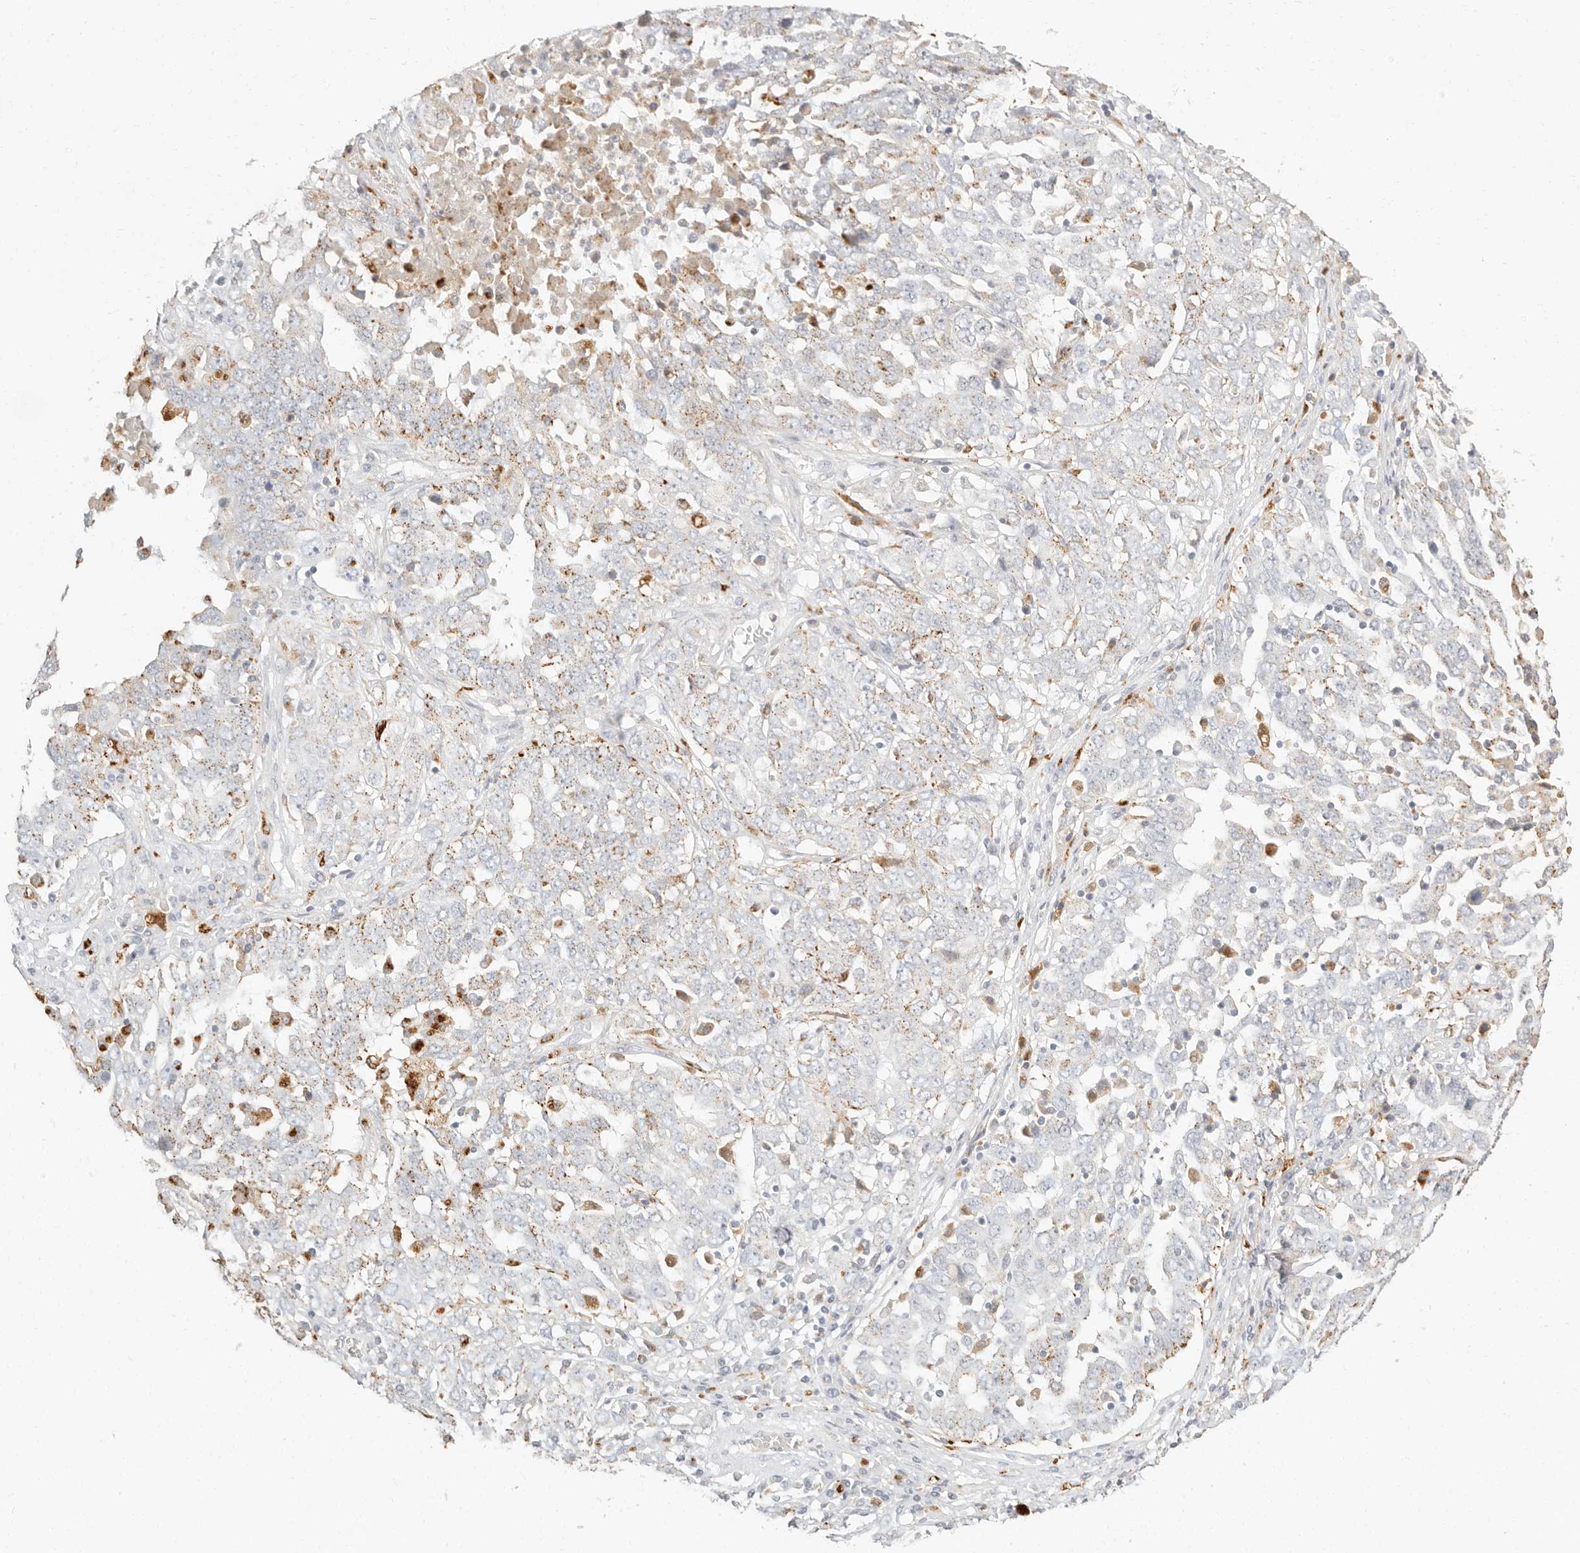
{"staining": {"intensity": "weak", "quantity": "<25%", "location": "cytoplasmic/membranous"}, "tissue": "ovarian cancer", "cell_type": "Tumor cells", "image_type": "cancer", "snomed": [{"axis": "morphology", "description": "Carcinoma, endometroid"}, {"axis": "topography", "description": "Ovary"}], "caption": "The photomicrograph shows no staining of tumor cells in ovarian cancer.", "gene": "RNASET2", "patient": {"sex": "female", "age": 62}}